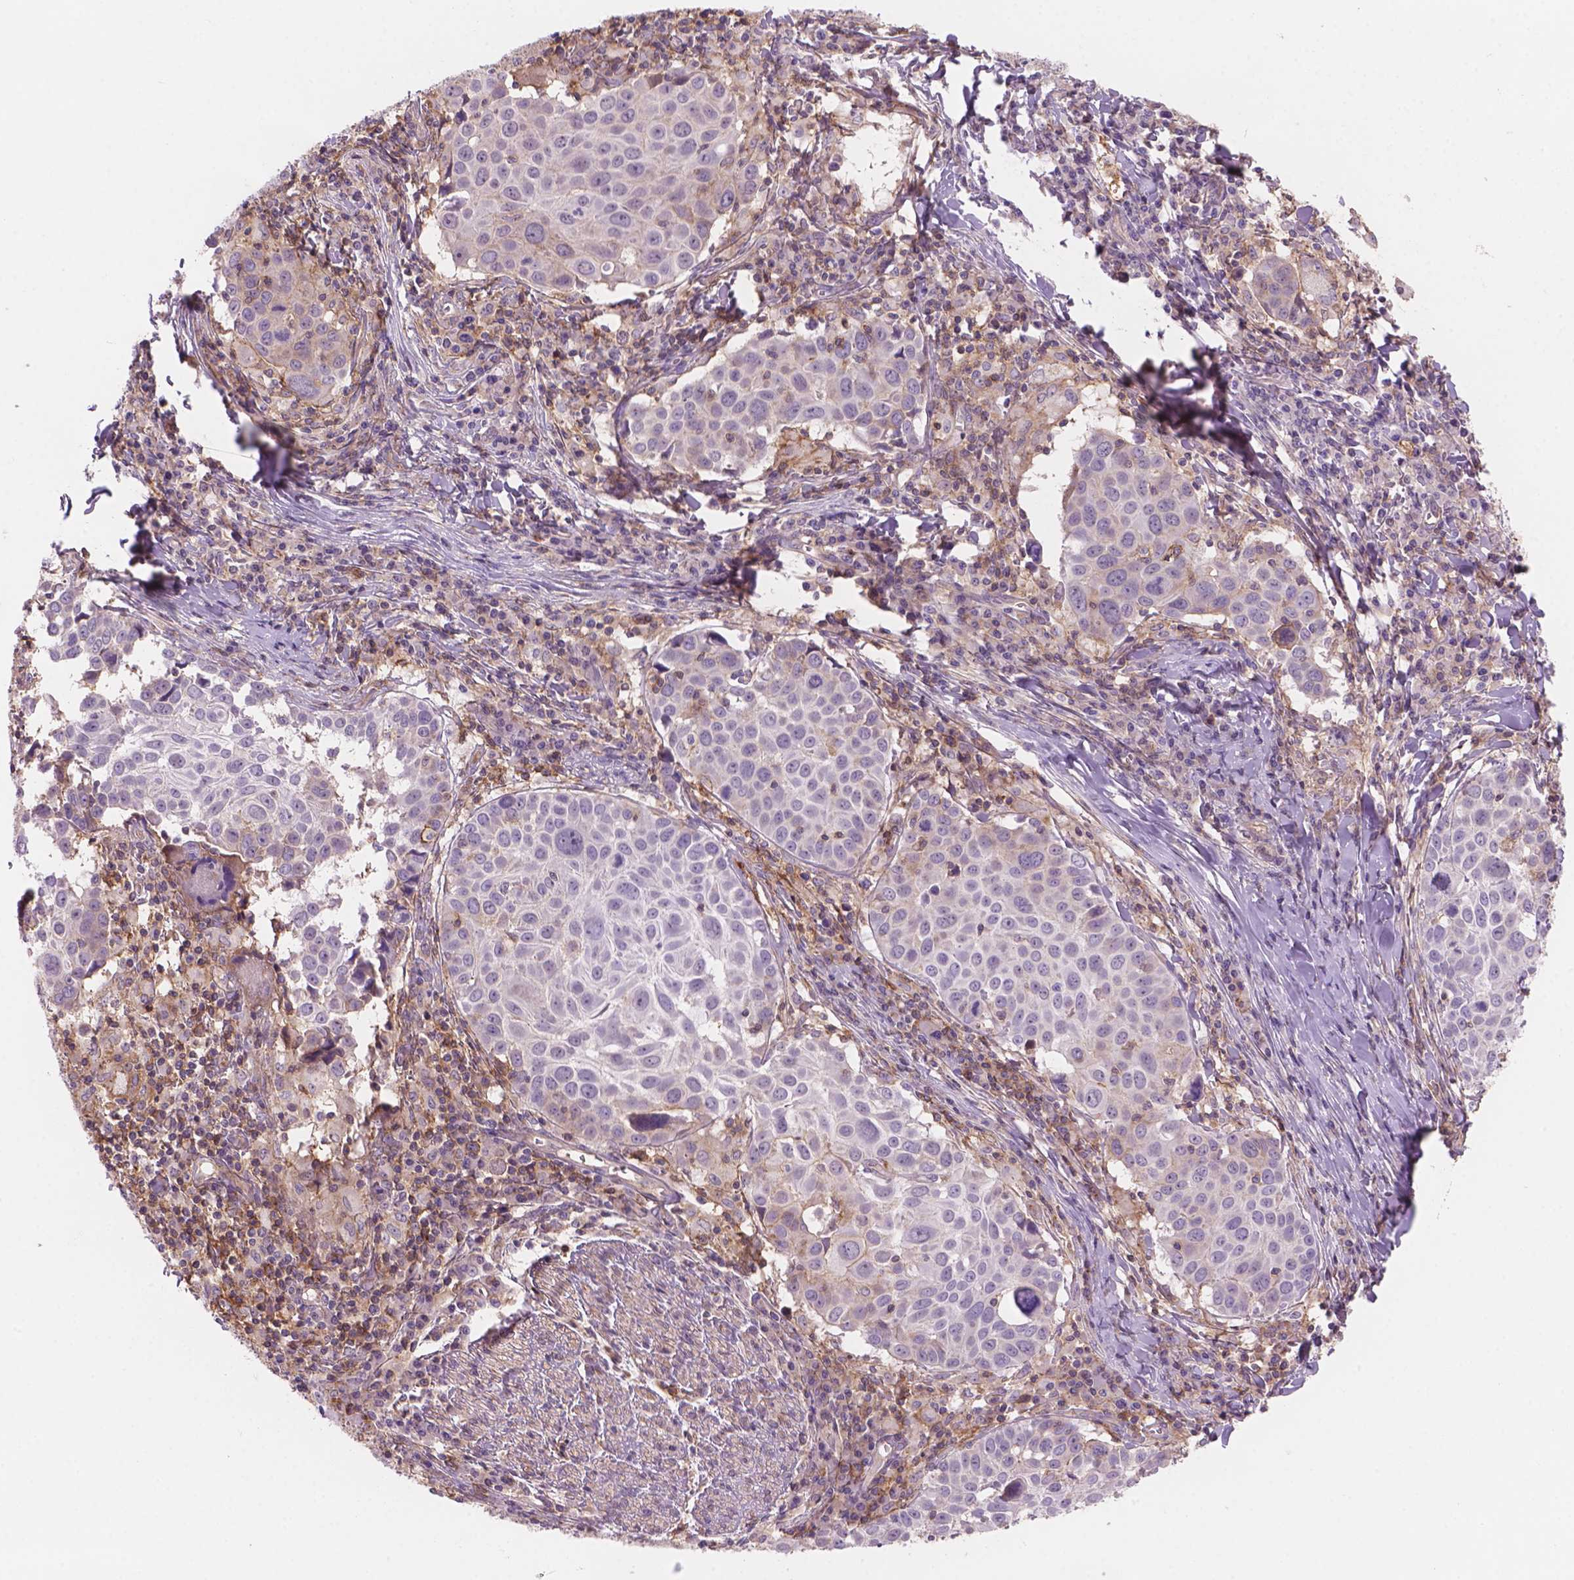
{"staining": {"intensity": "weak", "quantity": "25%-75%", "location": "cytoplasmic/membranous"}, "tissue": "lung cancer", "cell_type": "Tumor cells", "image_type": "cancer", "snomed": [{"axis": "morphology", "description": "Squamous cell carcinoma, NOS"}, {"axis": "topography", "description": "Lung"}], "caption": "High-magnification brightfield microscopy of lung cancer stained with DAB (brown) and counterstained with hematoxylin (blue). tumor cells exhibit weak cytoplasmic/membranous staining is appreciated in approximately25%-75% of cells. The staining is performed using DAB (3,3'-diaminobenzidine) brown chromogen to label protein expression. The nuclei are counter-stained blue using hematoxylin.", "gene": "ENSG00000187186", "patient": {"sex": "male", "age": 57}}